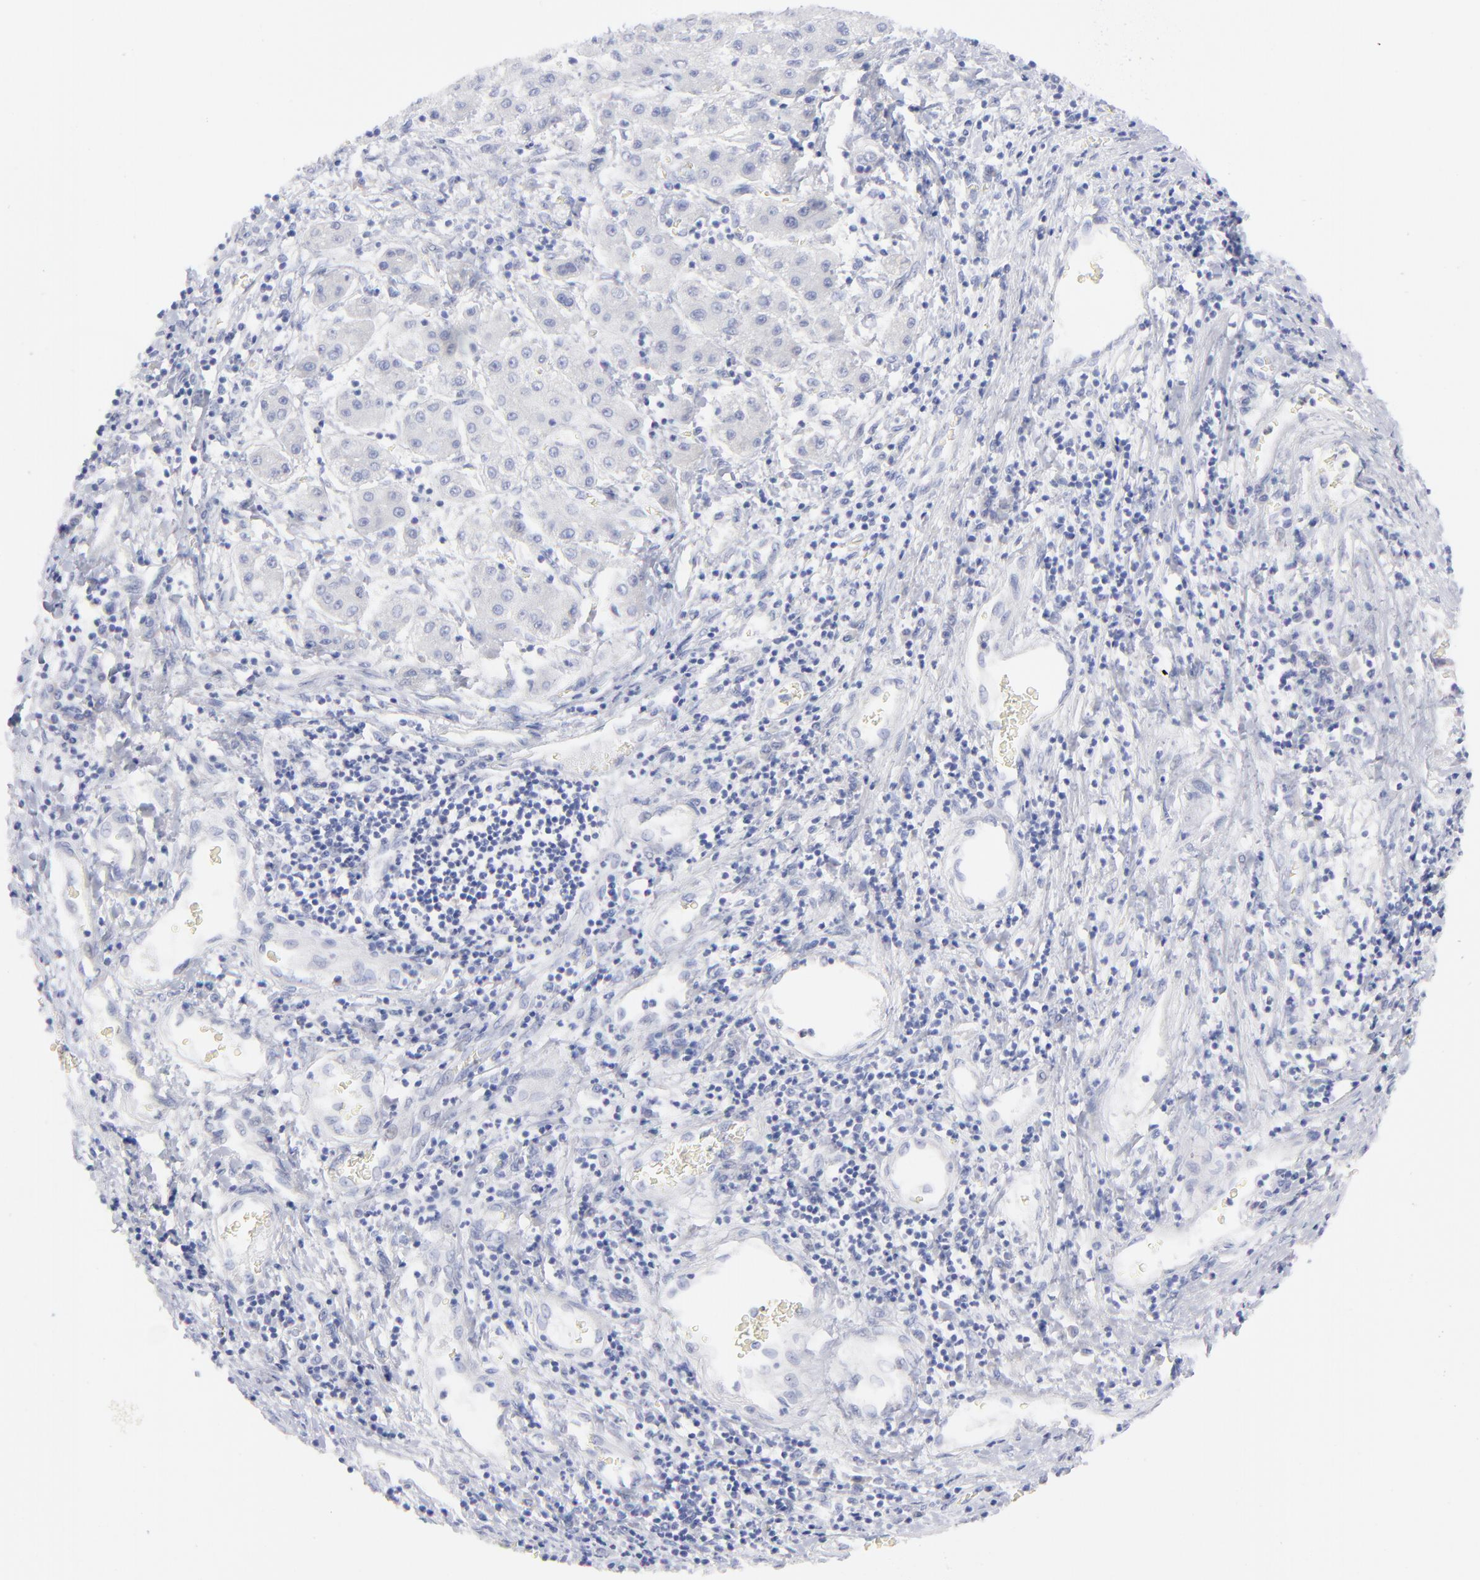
{"staining": {"intensity": "negative", "quantity": "none", "location": "none"}, "tissue": "liver cancer", "cell_type": "Tumor cells", "image_type": "cancer", "snomed": [{"axis": "morphology", "description": "Carcinoma, Hepatocellular, NOS"}, {"axis": "topography", "description": "Liver"}], "caption": "Immunohistochemistry (IHC) of liver cancer demonstrates no positivity in tumor cells. (DAB (3,3'-diaminobenzidine) IHC visualized using brightfield microscopy, high magnification).", "gene": "EIF2AK2", "patient": {"sex": "male", "age": 24}}